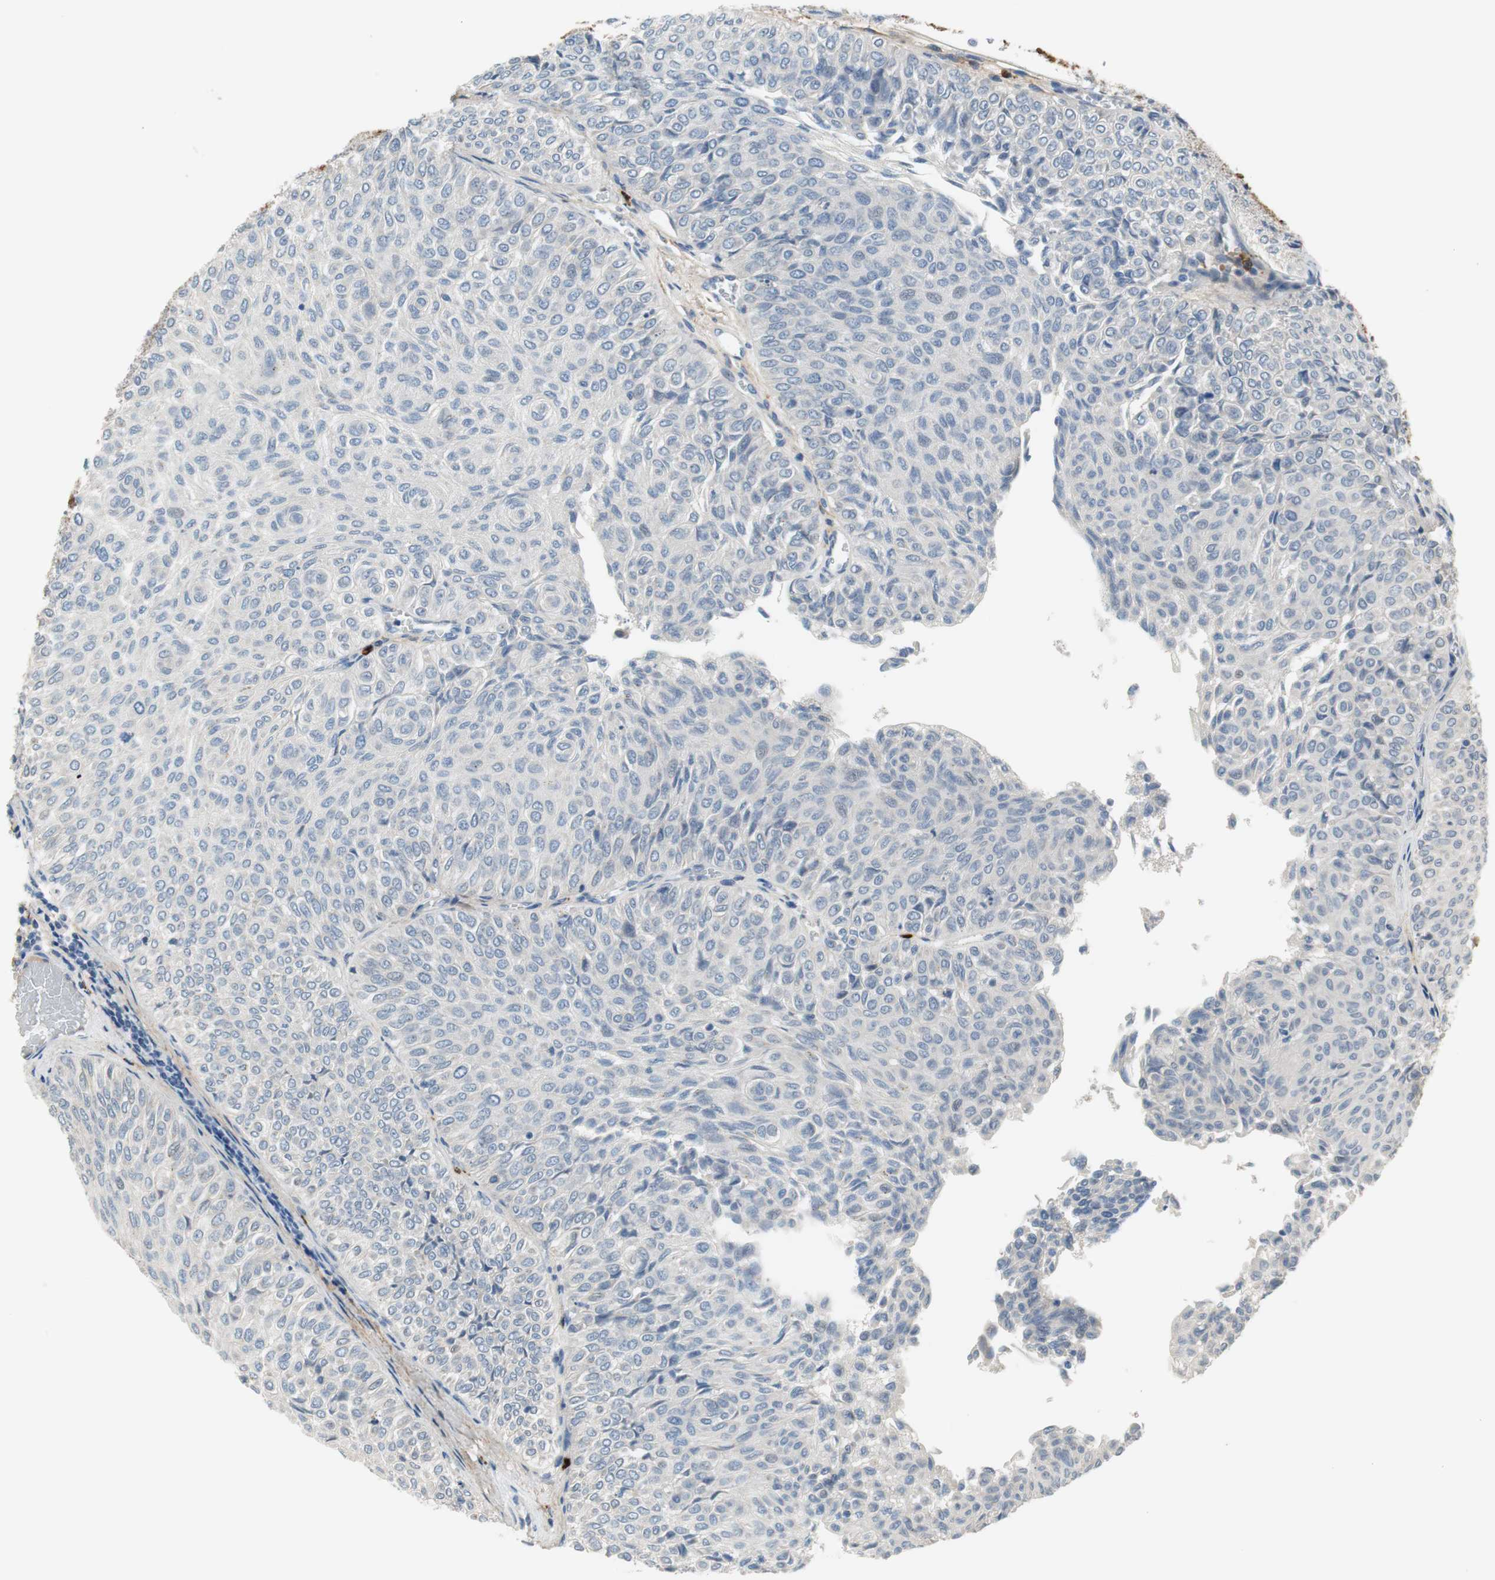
{"staining": {"intensity": "negative", "quantity": "none", "location": "none"}, "tissue": "urothelial cancer", "cell_type": "Tumor cells", "image_type": "cancer", "snomed": [{"axis": "morphology", "description": "Urothelial carcinoma, Low grade"}, {"axis": "topography", "description": "Urinary bladder"}], "caption": "Immunohistochemistry (IHC) photomicrograph of human urothelial carcinoma (low-grade) stained for a protein (brown), which displays no staining in tumor cells. The staining was performed using DAB to visualize the protein expression in brown, while the nuclei were stained in blue with hematoxylin (Magnification: 20x).", "gene": "COL12A1", "patient": {"sex": "male", "age": 78}}